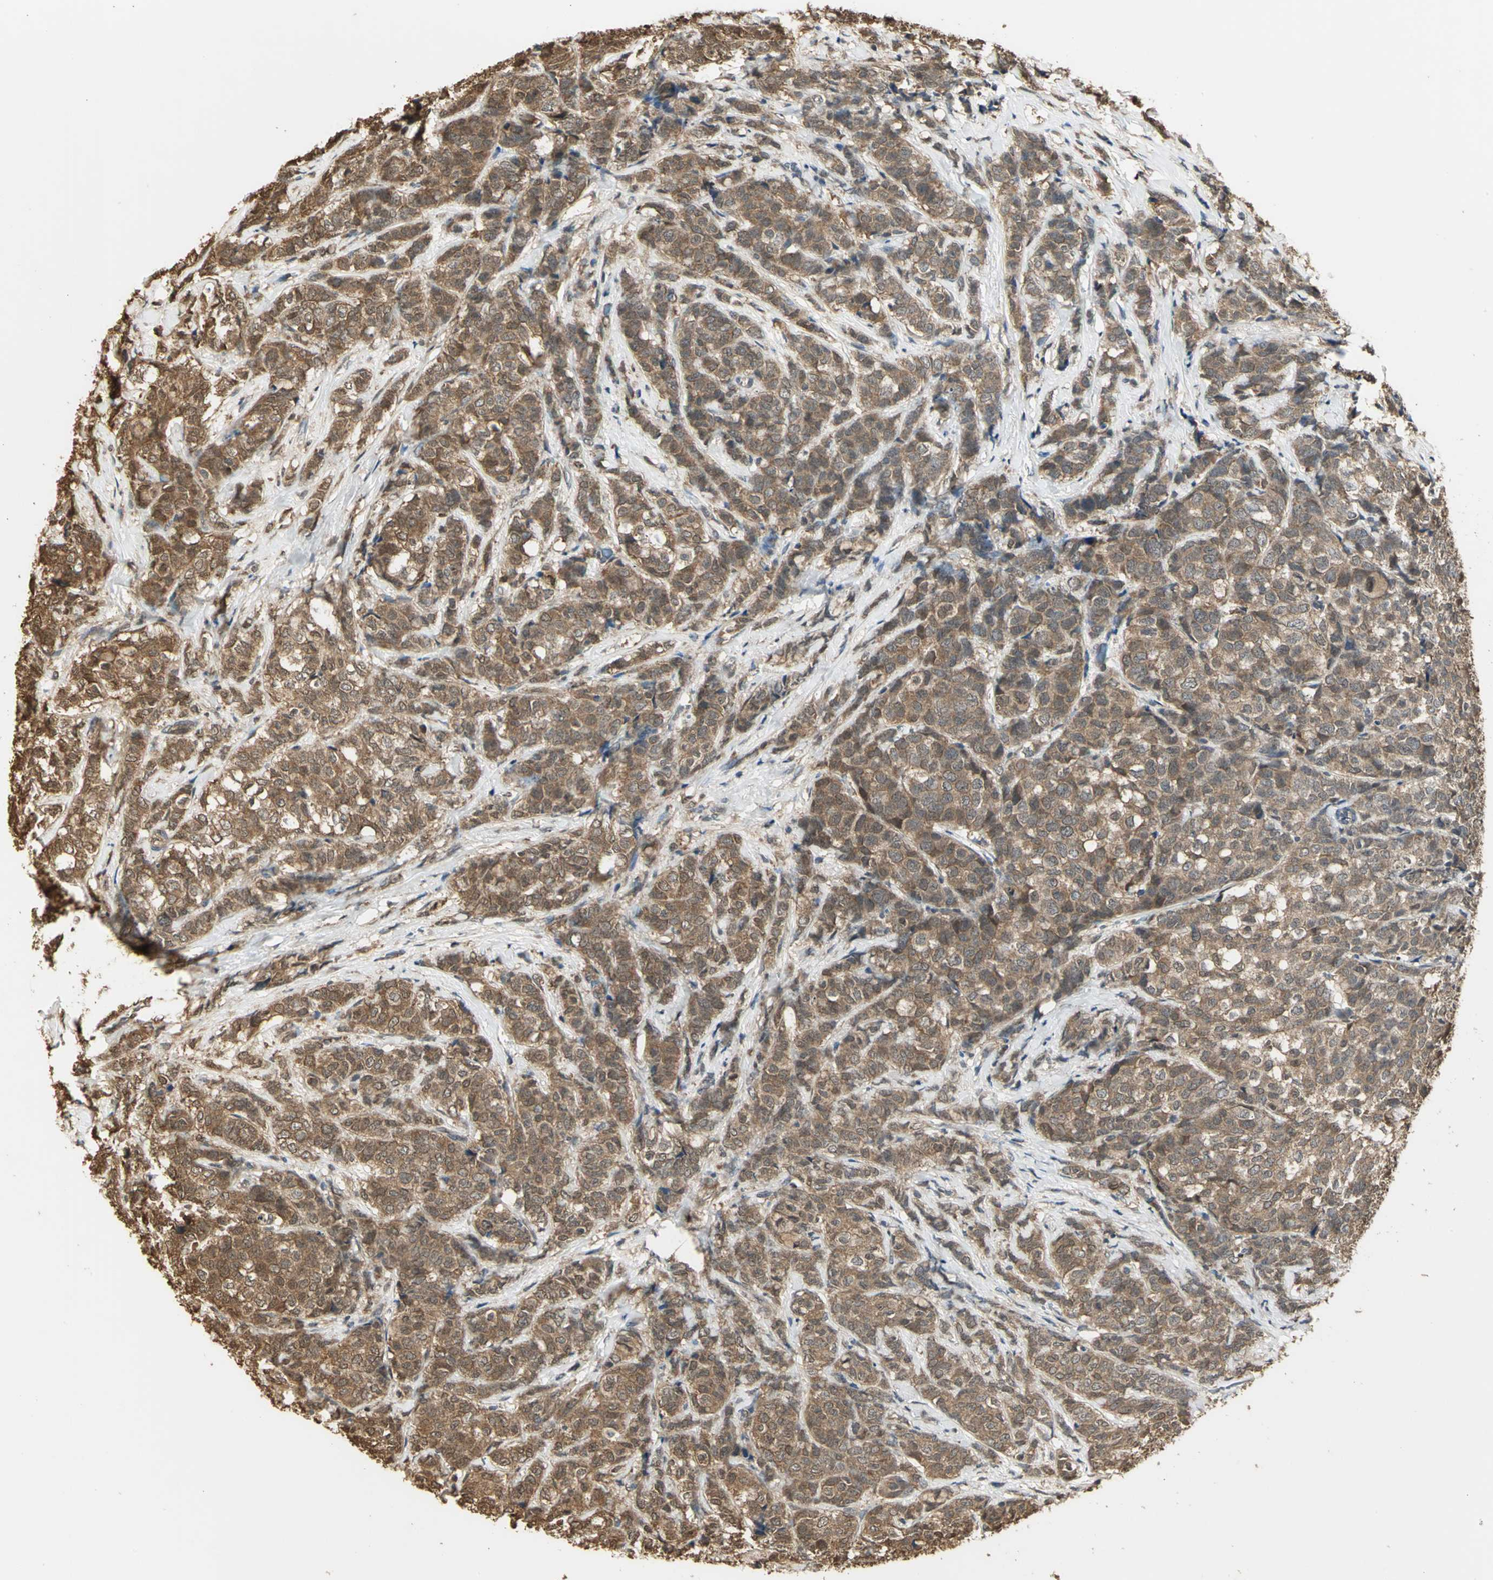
{"staining": {"intensity": "moderate", "quantity": ">75%", "location": "cytoplasmic/membranous,nuclear"}, "tissue": "breast cancer", "cell_type": "Tumor cells", "image_type": "cancer", "snomed": [{"axis": "morphology", "description": "Lobular carcinoma"}, {"axis": "topography", "description": "Breast"}], "caption": "Brown immunohistochemical staining in human lobular carcinoma (breast) reveals moderate cytoplasmic/membranous and nuclear expression in about >75% of tumor cells. (Brightfield microscopy of DAB IHC at high magnification).", "gene": "PARK7", "patient": {"sex": "female", "age": 60}}